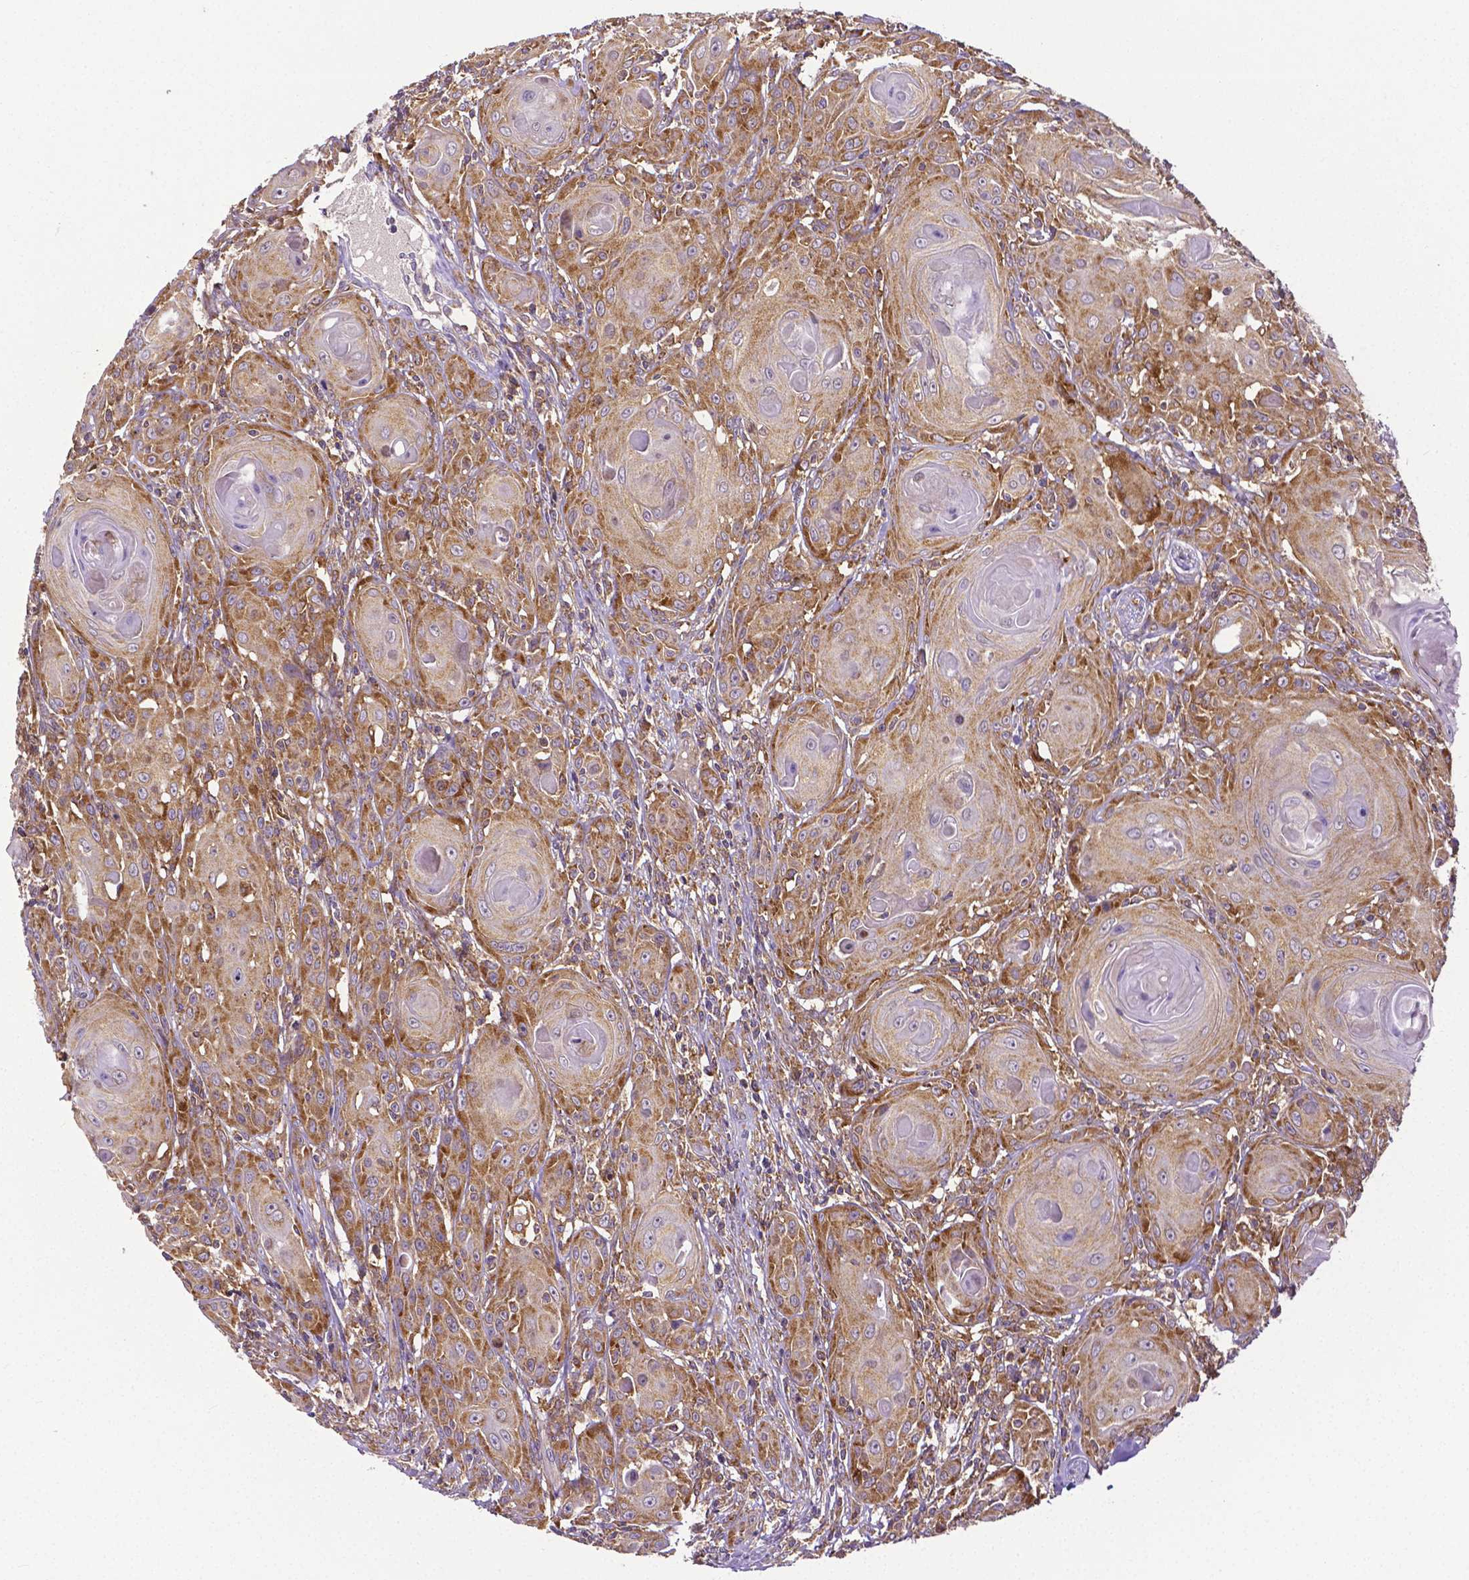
{"staining": {"intensity": "moderate", "quantity": "25%-75%", "location": "cytoplasmic/membranous"}, "tissue": "head and neck cancer", "cell_type": "Tumor cells", "image_type": "cancer", "snomed": [{"axis": "morphology", "description": "Squamous cell carcinoma, NOS"}, {"axis": "topography", "description": "Head-Neck"}], "caption": "This is a photomicrograph of immunohistochemistry staining of head and neck squamous cell carcinoma, which shows moderate staining in the cytoplasmic/membranous of tumor cells.", "gene": "DICER1", "patient": {"sex": "female", "age": 80}}